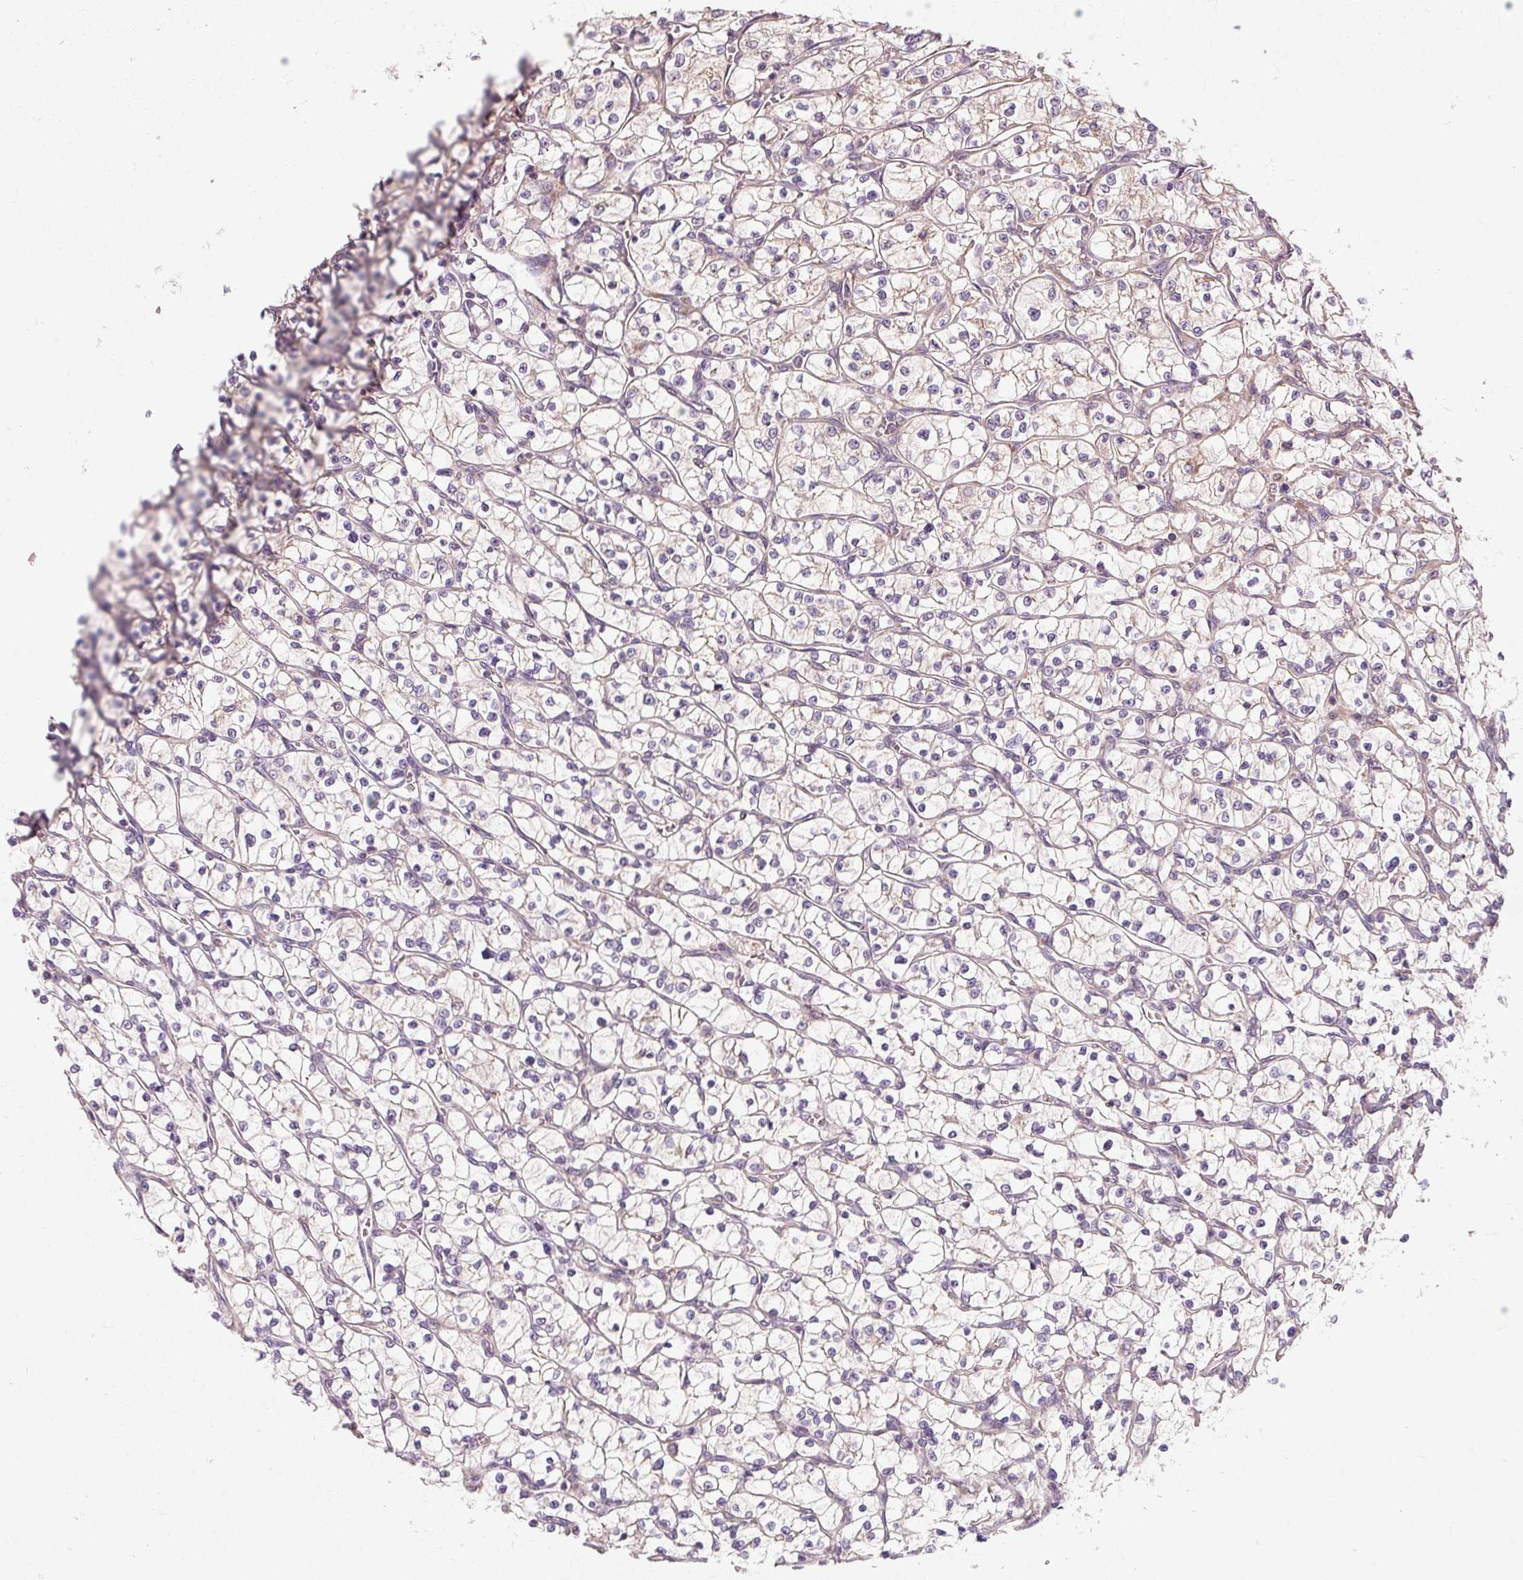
{"staining": {"intensity": "weak", "quantity": "25%-75%", "location": "cytoplasmic/membranous"}, "tissue": "renal cancer", "cell_type": "Tumor cells", "image_type": "cancer", "snomed": [{"axis": "morphology", "description": "Adenocarcinoma, NOS"}, {"axis": "topography", "description": "Kidney"}], "caption": "IHC (DAB) staining of human renal cancer reveals weak cytoplasmic/membranous protein staining in approximately 25%-75% of tumor cells.", "gene": "PRSS48", "patient": {"sex": "female", "age": 64}}